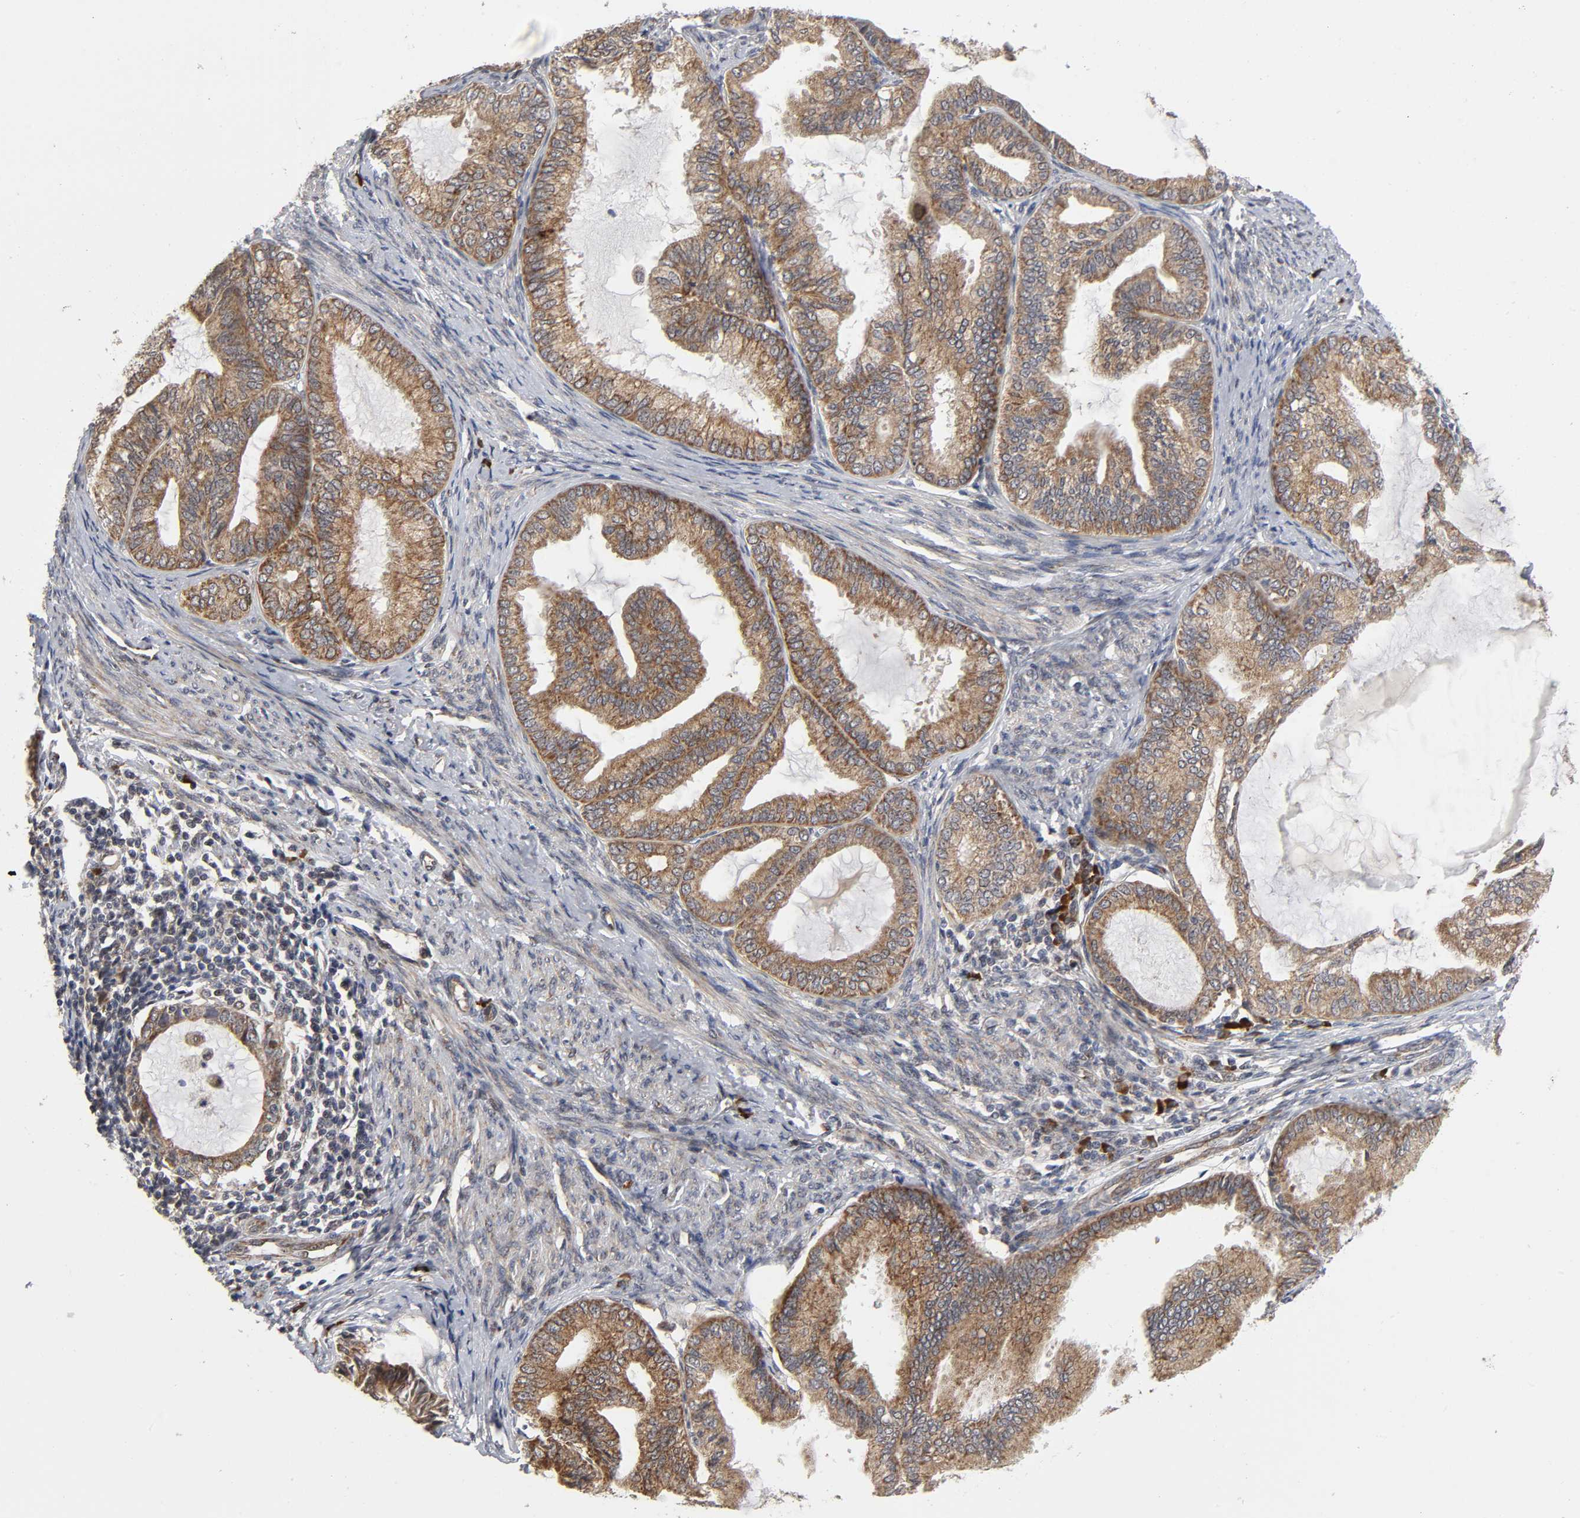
{"staining": {"intensity": "moderate", "quantity": ">75%", "location": "cytoplasmic/membranous"}, "tissue": "endometrial cancer", "cell_type": "Tumor cells", "image_type": "cancer", "snomed": [{"axis": "morphology", "description": "Adenocarcinoma, NOS"}, {"axis": "topography", "description": "Endometrium"}], "caption": "Immunohistochemistry (IHC) image of endometrial cancer (adenocarcinoma) stained for a protein (brown), which exhibits medium levels of moderate cytoplasmic/membranous expression in approximately >75% of tumor cells.", "gene": "SLC30A9", "patient": {"sex": "female", "age": 86}}